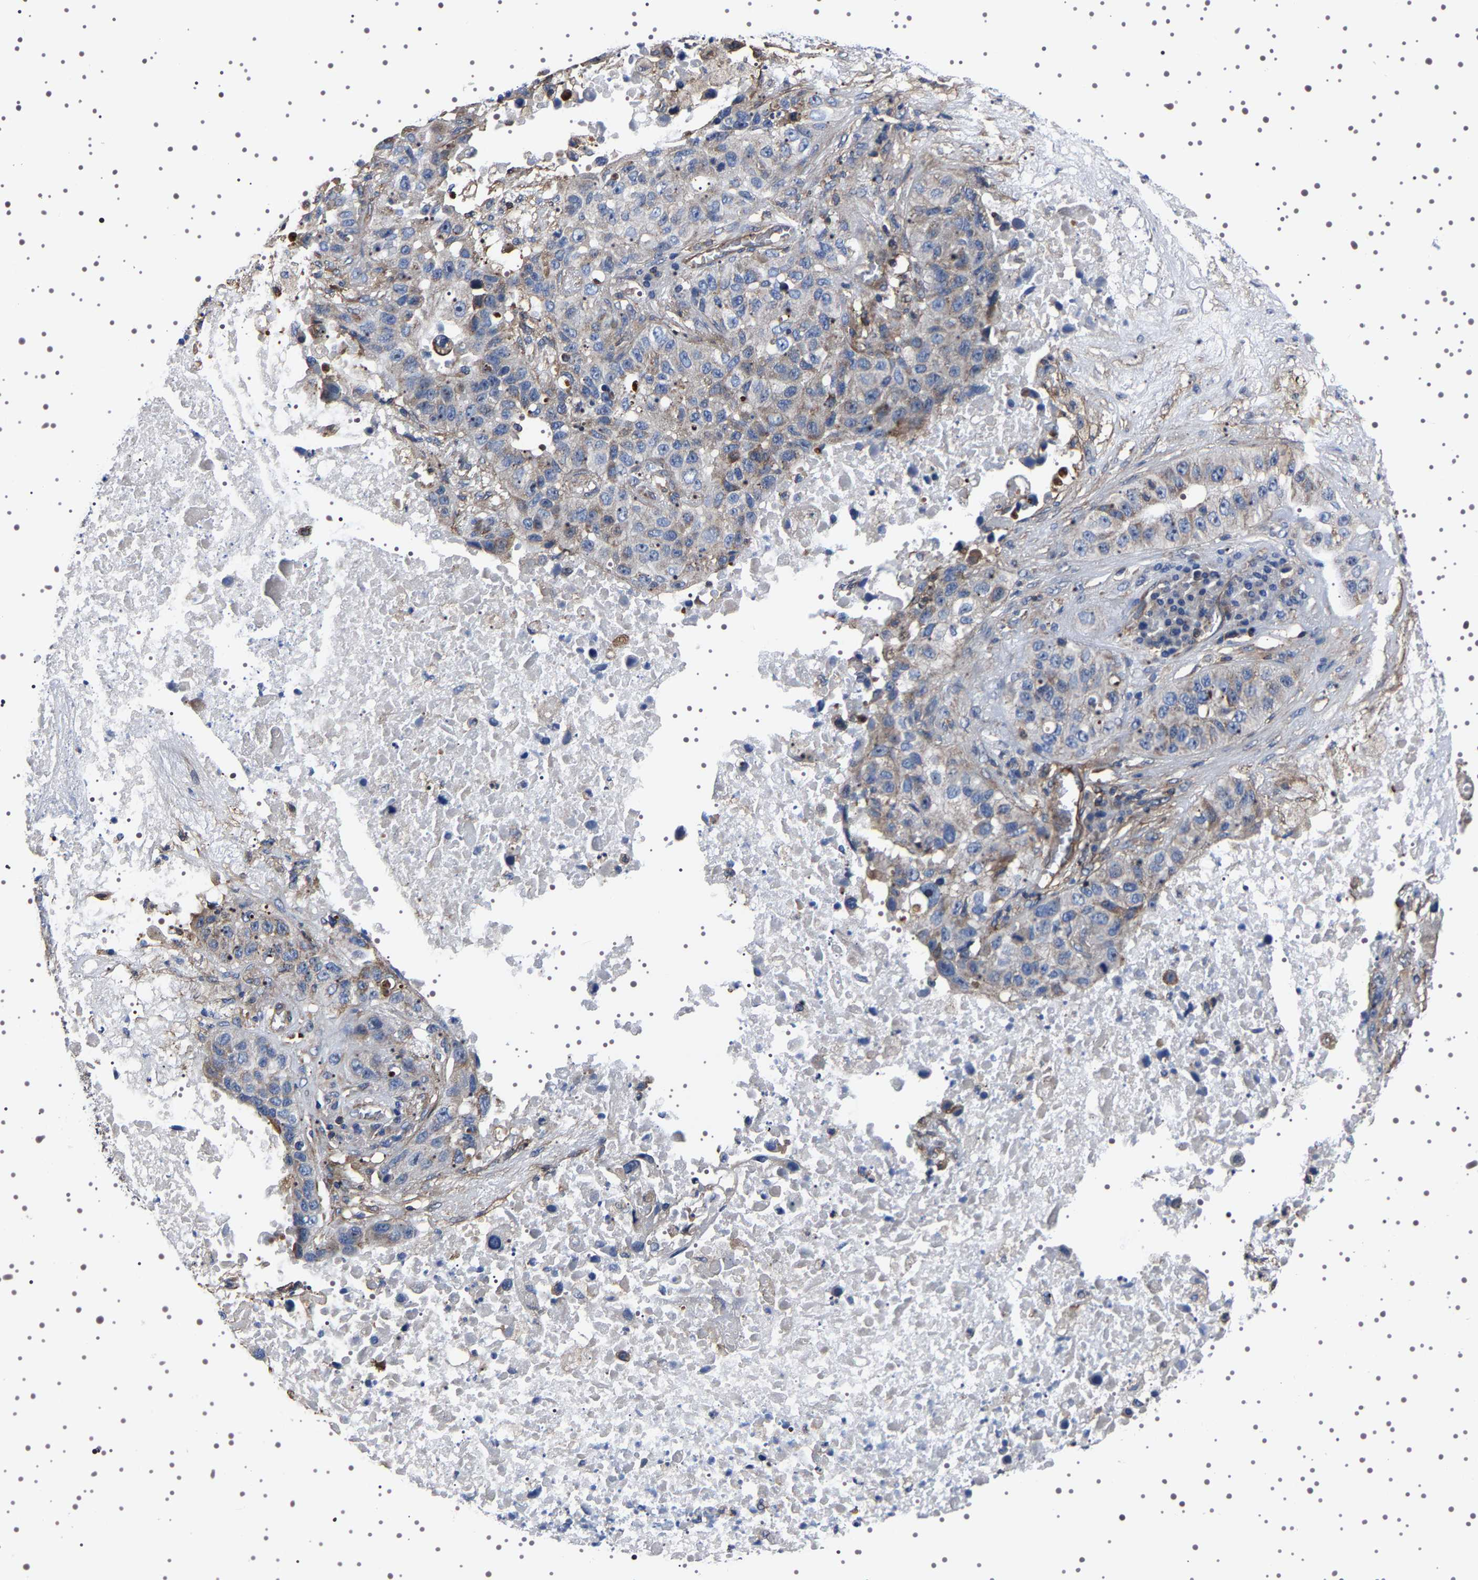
{"staining": {"intensity": "weak", "quantity": "<25%", "location": "cytoplasmic/membranous"}, "tissue": "lung cancer", "cell_type": "Tumor cells", "image_type": "cancer", "snomed": [{"axis": "morphology", "description": "Squamous cell carcinoma, NOS"}, {"axis": "topography", "description": "Lung"}], "caption": "A histopathology image of lung cancer (squamous cell carcinoma) stained for a protein shows no brown staining in tumor cells. Brightfield microscopy of immunohistochemistry stained with DAB (brown) and hematoxylin (blue), captured at high magnification.", "gene": "WDR1", "patient": {"sex": "male", "age": 57}}